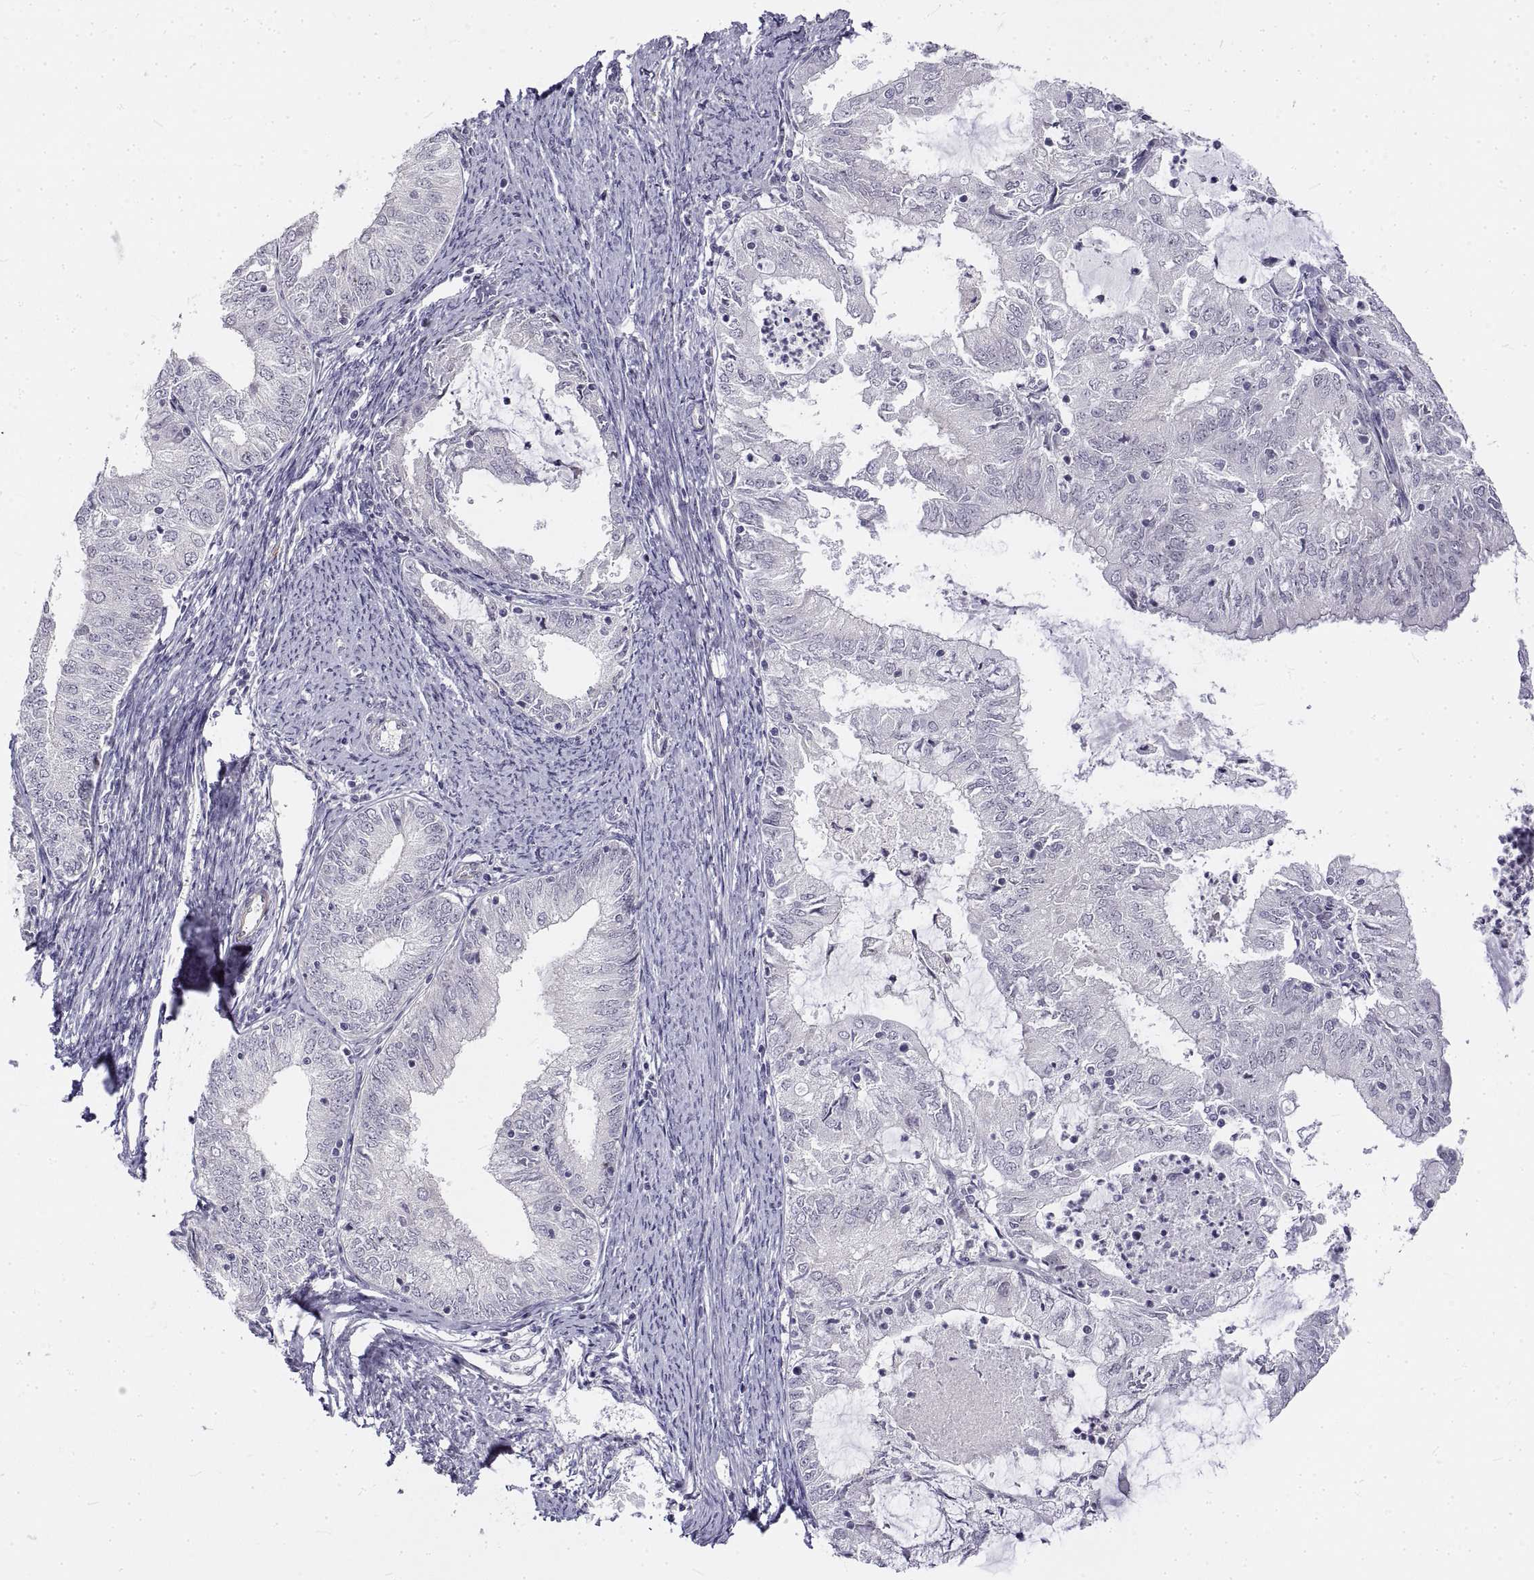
{"staining": {"intensity": "negative", "quantity": "none", "location": "none"}, "tissue": "endometrial cancer", "cell_type": "Tumor cells", "image_type": "cancer", "snomed": [{"axis": "morphology", "description": "Adenocarcinoma, NOS"}, {"axis": "topography", "description": "Endometrium"}], "caption": "There is no significant positivity in tumor cells of endometrial cancer.", "gene": "ANO2", "patient": {"sex": "female", "age": 57}}